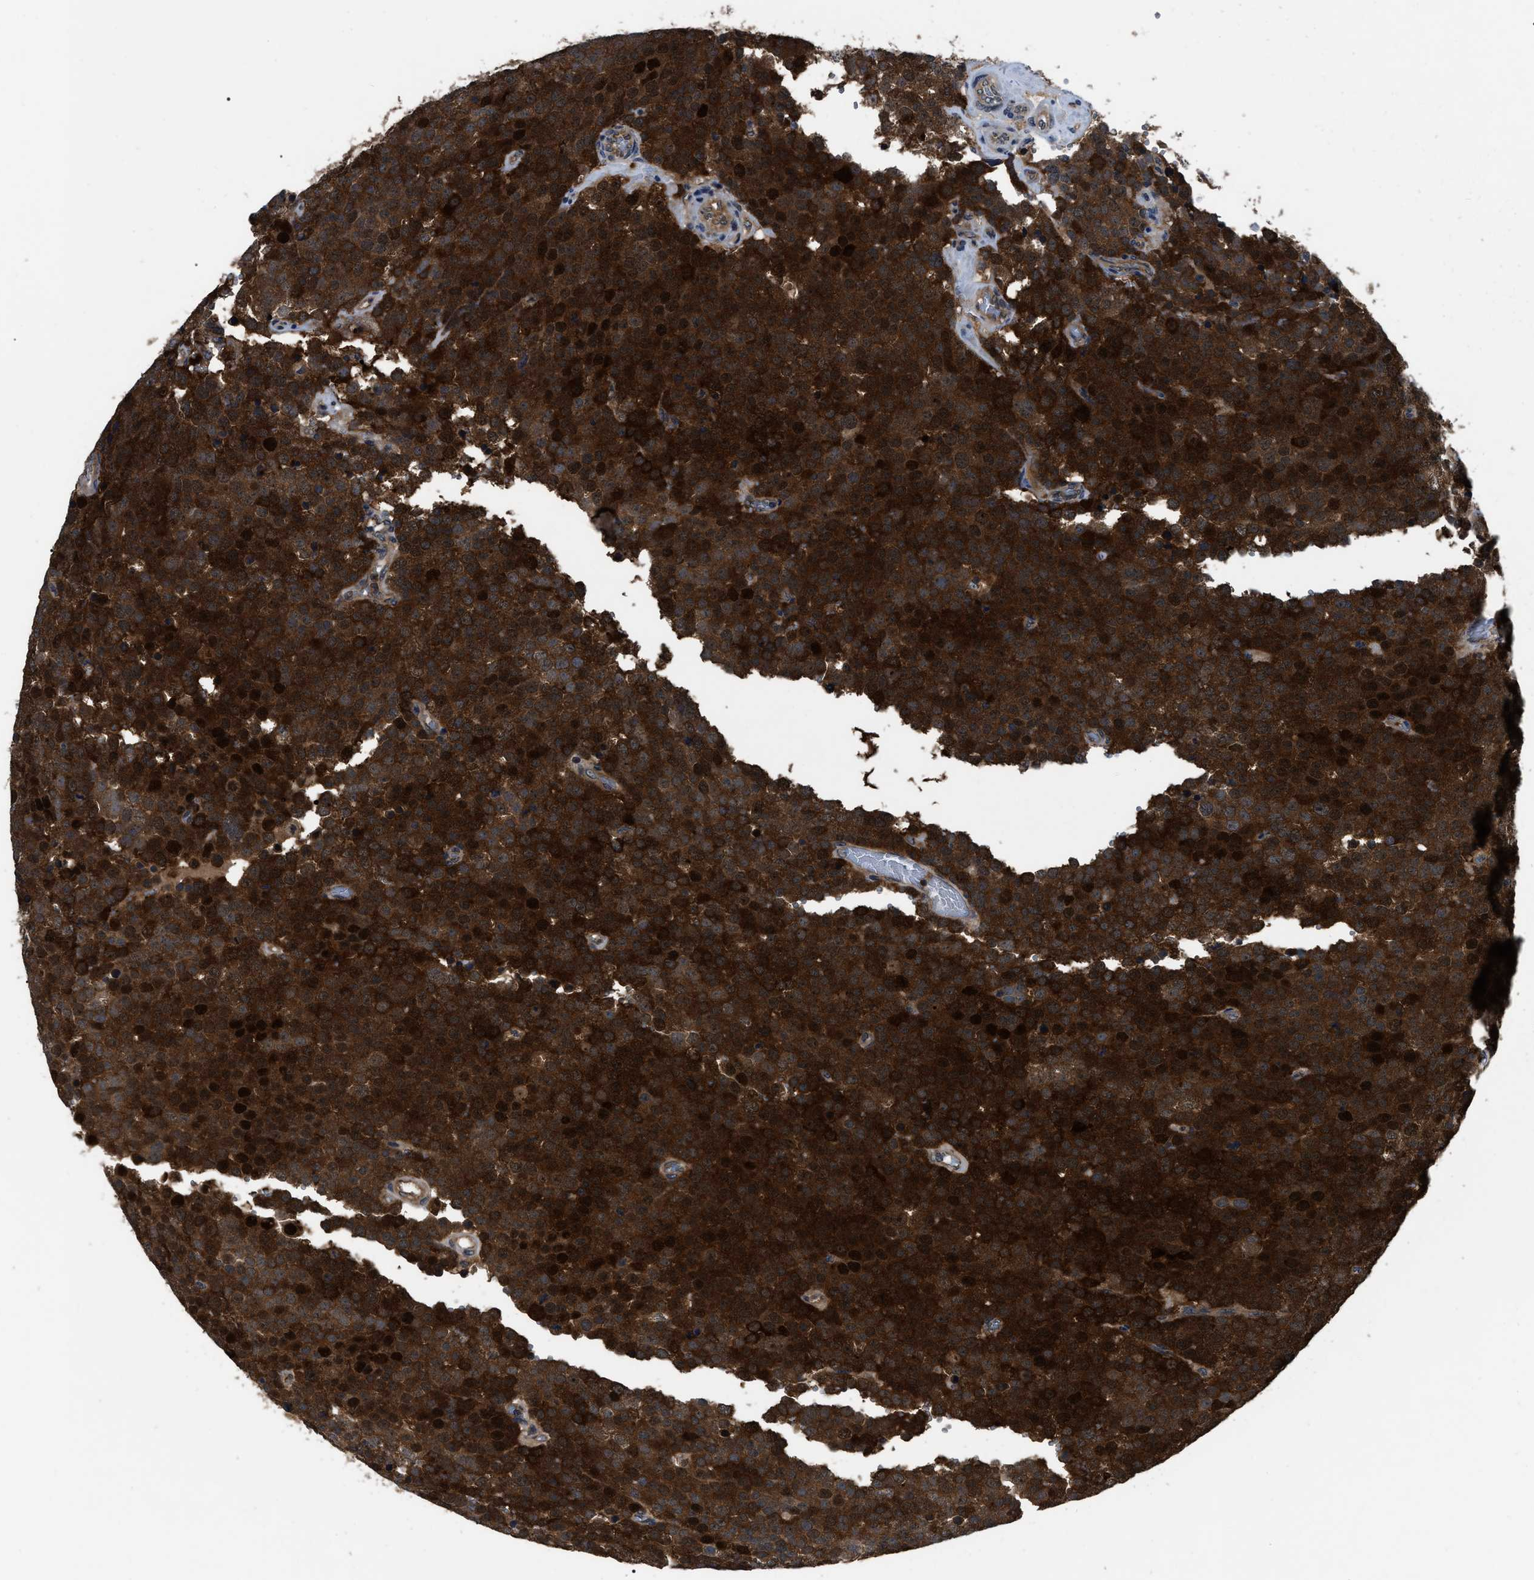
{"staining": {"intensity": "strong", "quantity": ">75%", "location": "cytoplasmic/membranous,nuclear"}, "tissue": "testis cancer", "cell_type": "Tumor cells", "image_type": "cancer", "snomed": [{"axis": "morphology", "description": "Normal tissue, NOS"}, {"axis": "morphology", "description": "Seminoma, NOS"}, {"axis": "topography", "description": "Testis"}], "caption": "Seminoma (testis) stained for a protein (brown) exhibits strong cytoplasmic/membranous and nuclear positive expression in approximately >75% of tumor cells.", "gene": "GET4", "patient": {"sex": "male", "age": 71}}